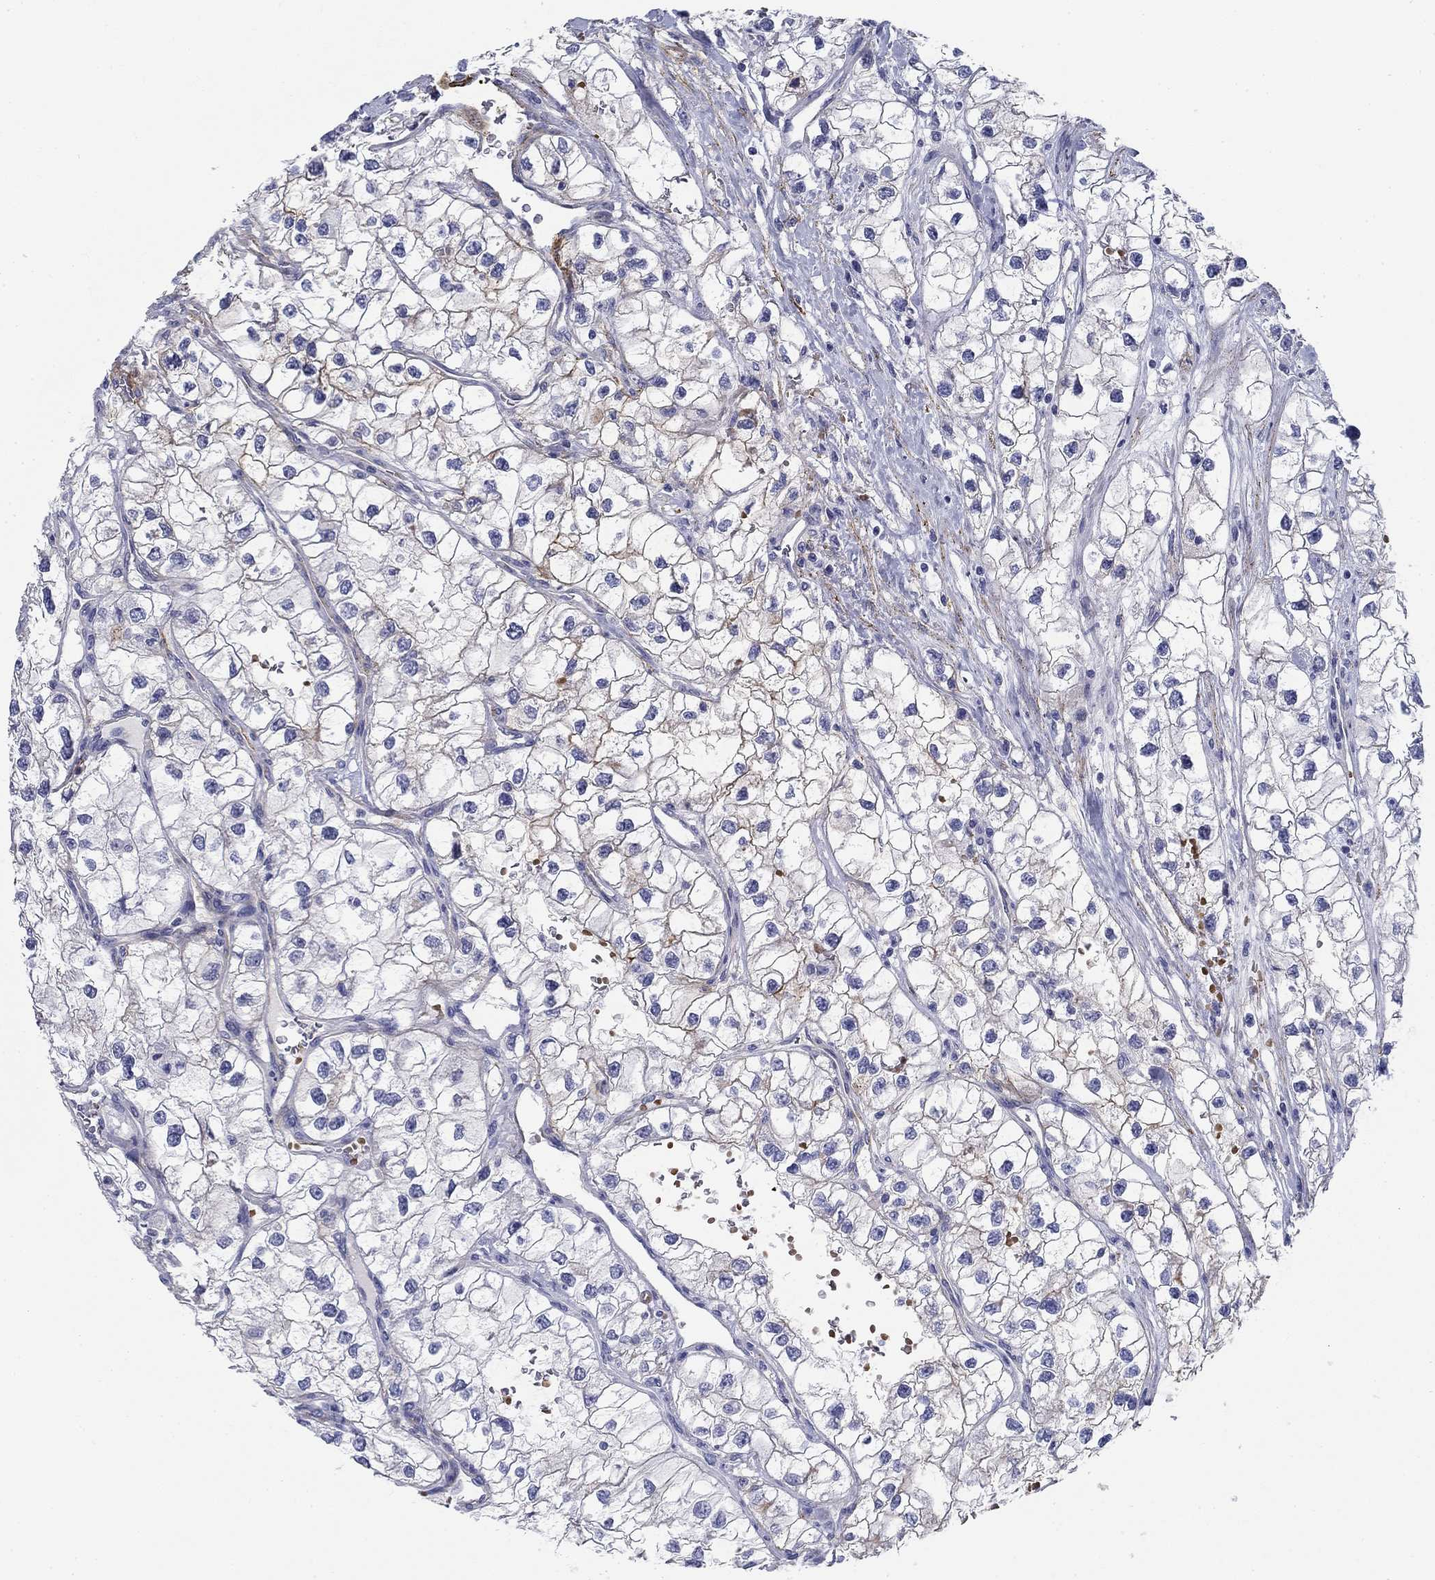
{"staining": {"intensity": "negative", "quantity": "none", "location": "none"}, "tissue": "renal cancer", "cell_type": "Tumor cells", "image_type": "cancer", "snomed": [{"axis": "morphology", "description": "Adenocarcinoma, NOS"}, {"axis": "topography", "description": "Kidney"}], "caption": "Immunohistochemical staining of human renal adenocarcinoma shows no significant expression in tumor cells. The staining is performed using DAB (3,3'-diaminobenzidine) brown chromogen with nuclei counter-stained in using hematoxylin.", "gene": "GPC1", "patient": {"sex": "male", "age": 59}}